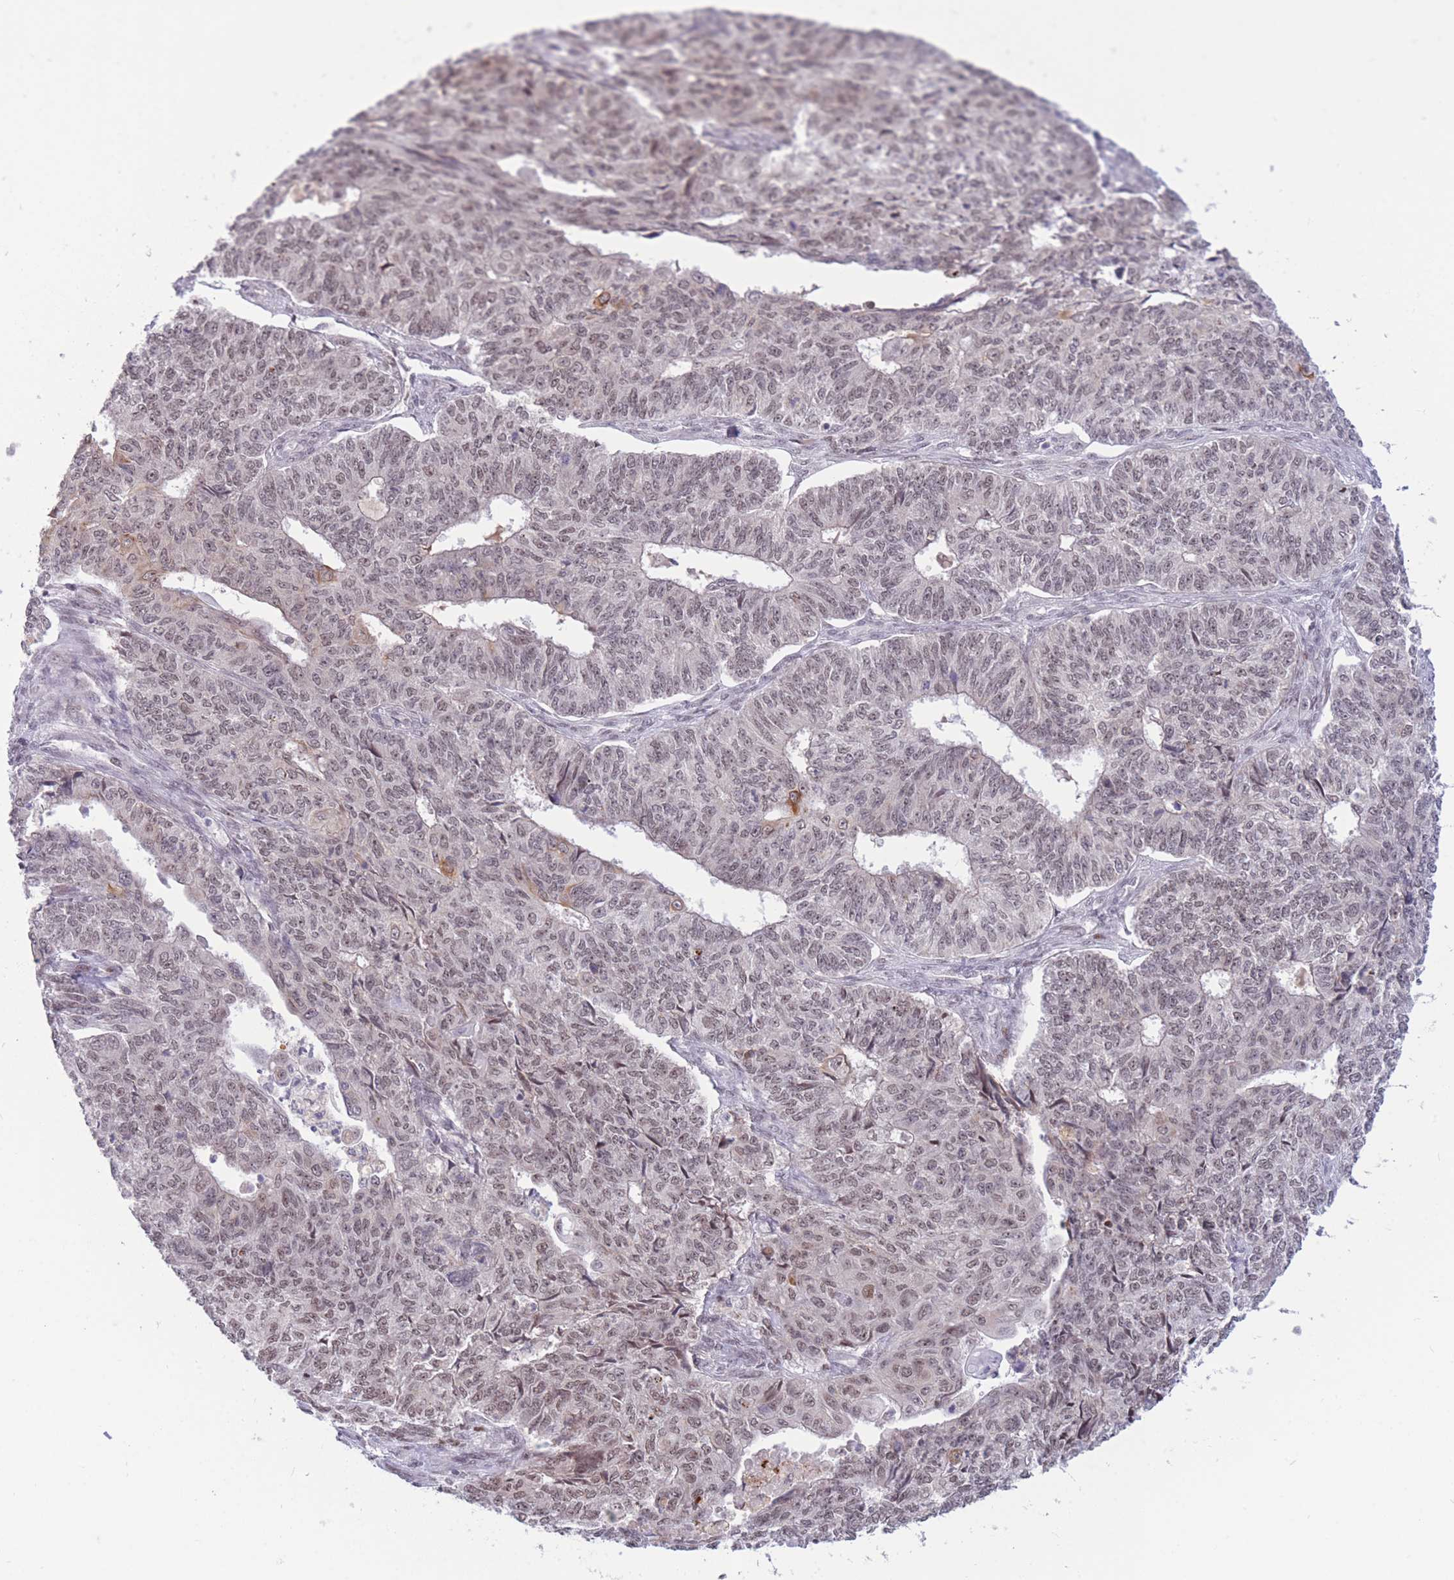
{"staining": {"intensity": "weak", "quantity": "25%-75%", "location": "nuclear"}, "tissue": "endometrial cancer", "cell_type": "Tumor cells", "image_type": "cancer", "snomed": [{"axis": "morphology", "description": "Adenocarcinoma, NOS"}, {"axis": "topography", "description": "Endometrium"}], "caption": "Protein staining by IHC exhibits weak nuclear staining in about 25%-75% of tumor cells in endometrial cancer (adenocarcinoma). The protein is stained brown, and the nuclei are stained in blue (DAB (3,3'-diaminobenzidine) IHC with brightfield microscopy, high magnification).", "gene": "TARBP2", "patient": {"sex": "female", "age": 32}}